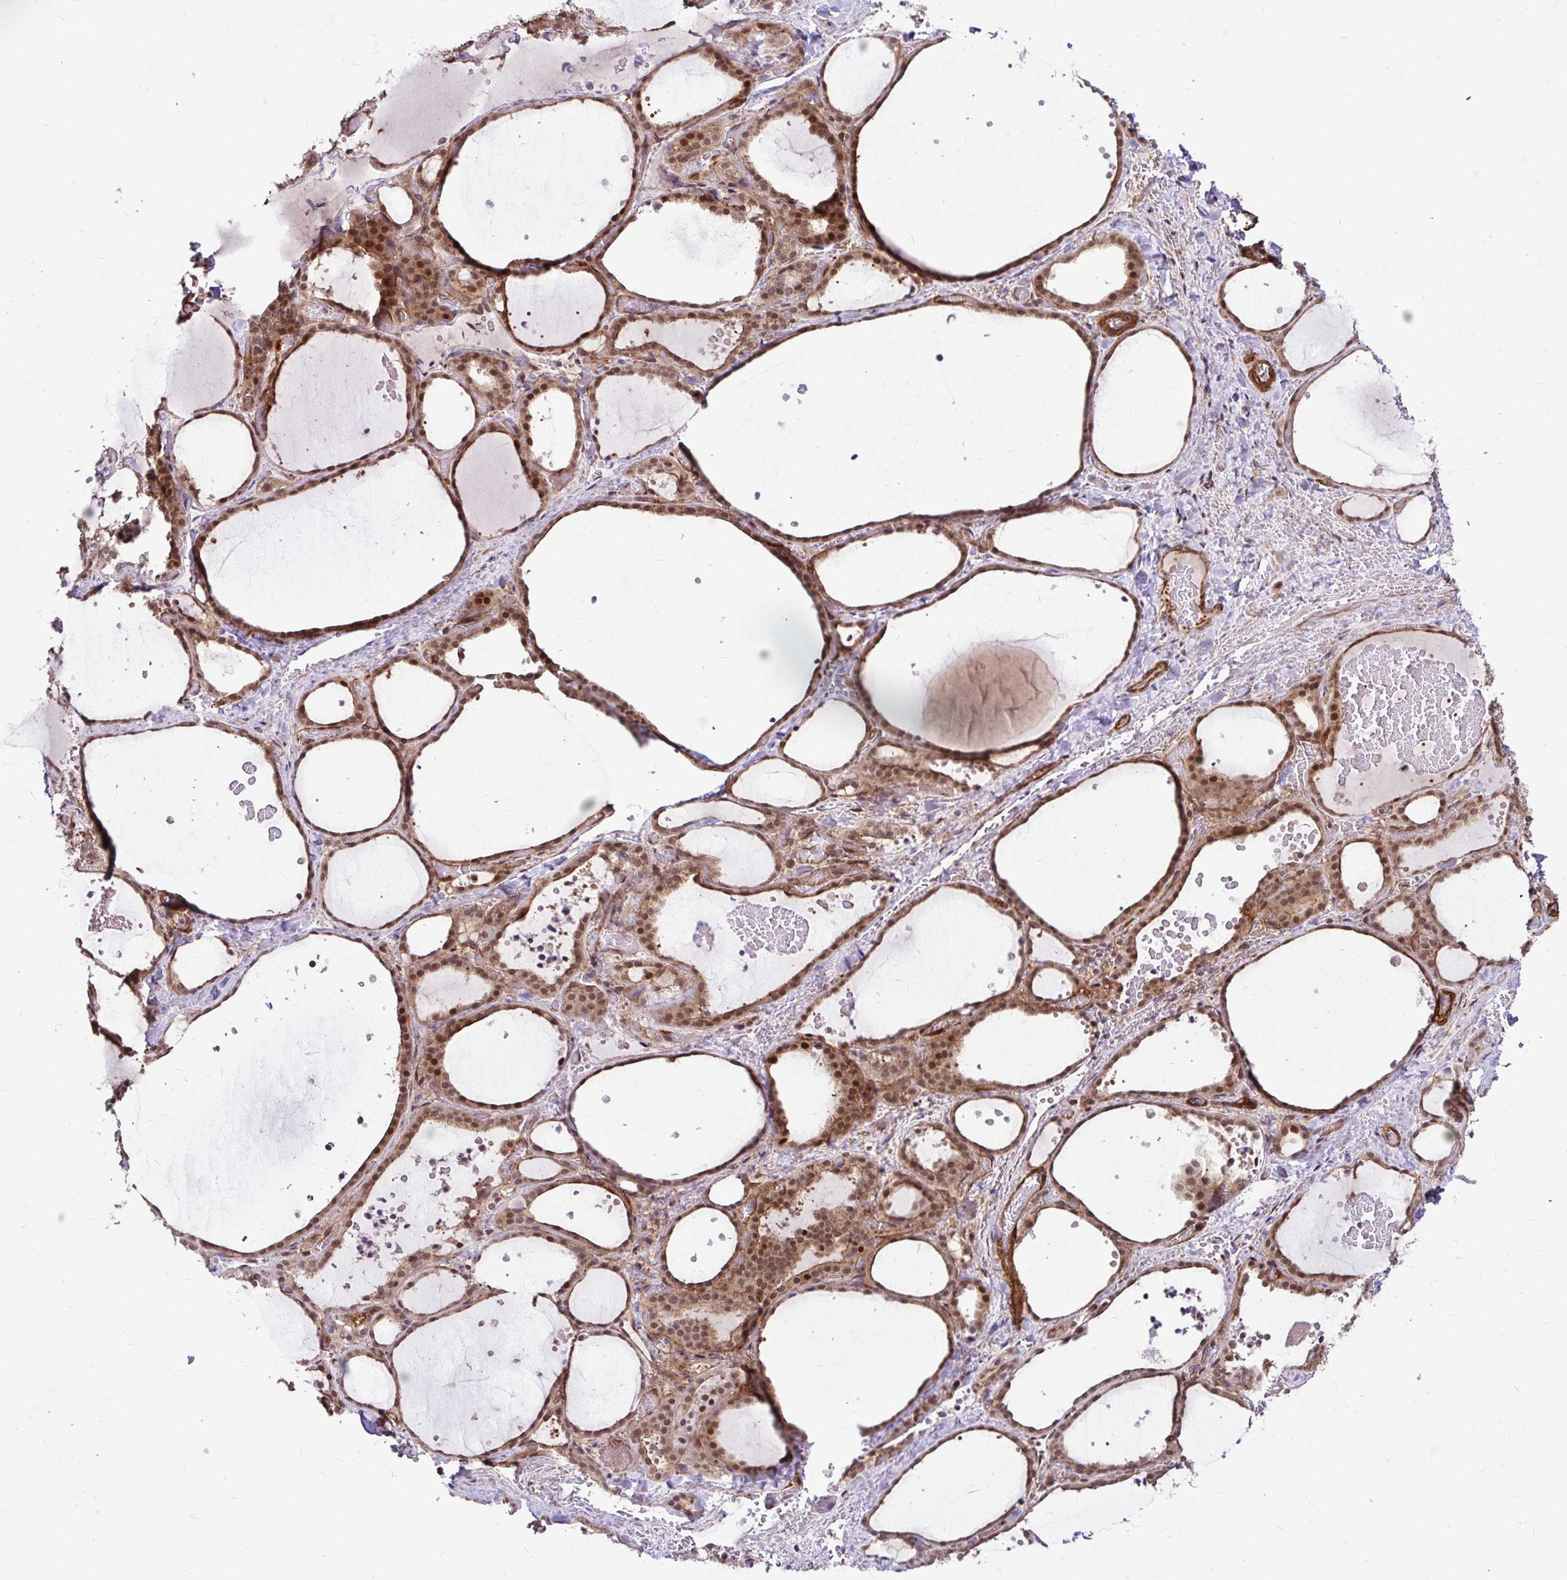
{"staining": {"intensity": "moderate", "quantity": ">75%", "location": "cytoplasmic/membranous,nuclear"}, "tissue": "thyroid gland", "cell_type": "Glandular cells", "image_type": "normal", "snomed": [{"axis": "morphology", "description": "Normal tissue, NOS"}, {"axis": "topography", "description": "Thyroid gland"}], "caption": "The image exhibits a brown stain indicating the presence of a protein in the cytoplasmic/membranous,nuclear of glandular cells in thyroid gland.", "gene": "TRIP6", "patient": {"sex": "female", "age": 36}}